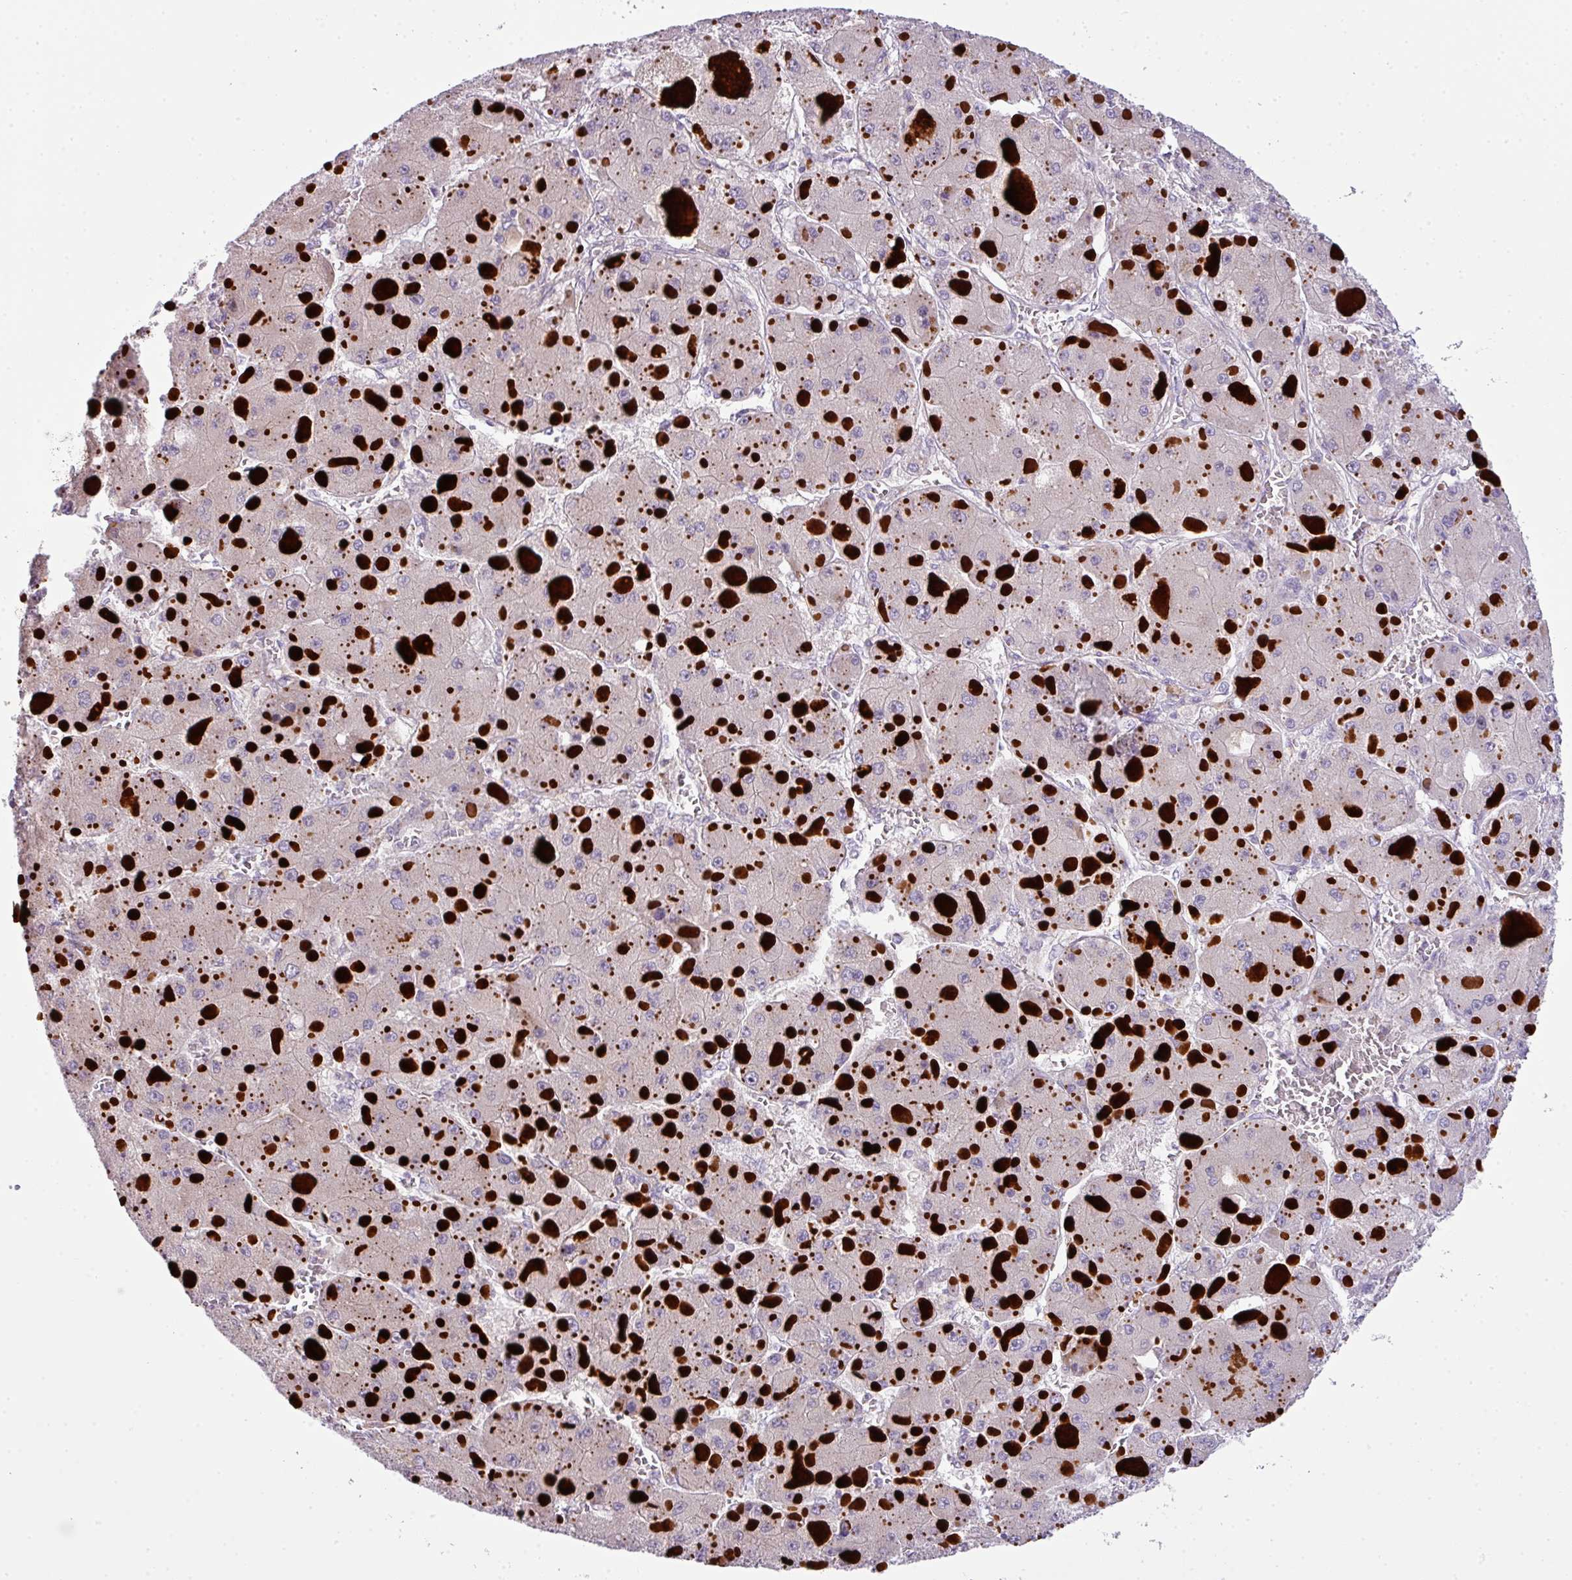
{"staining": {"intensity": "negative", "quantity": "none", "location": "none"}, "tissue": "liver cancer", "cell_type": "Tumor cells", "image_type": "cancer", "snomed": [{"axis": "morphology", "description": "Carcinoma, Hepatocellular, NOS"}, {"axis": "topography", "description": "Liver"}], "caption": "A photomicrograph of liver cancer stained for a protein exhibits no brown staining in tumor cells.", "gene": "PIK3R5", "patient": {"sex": "female", "age": 73}}